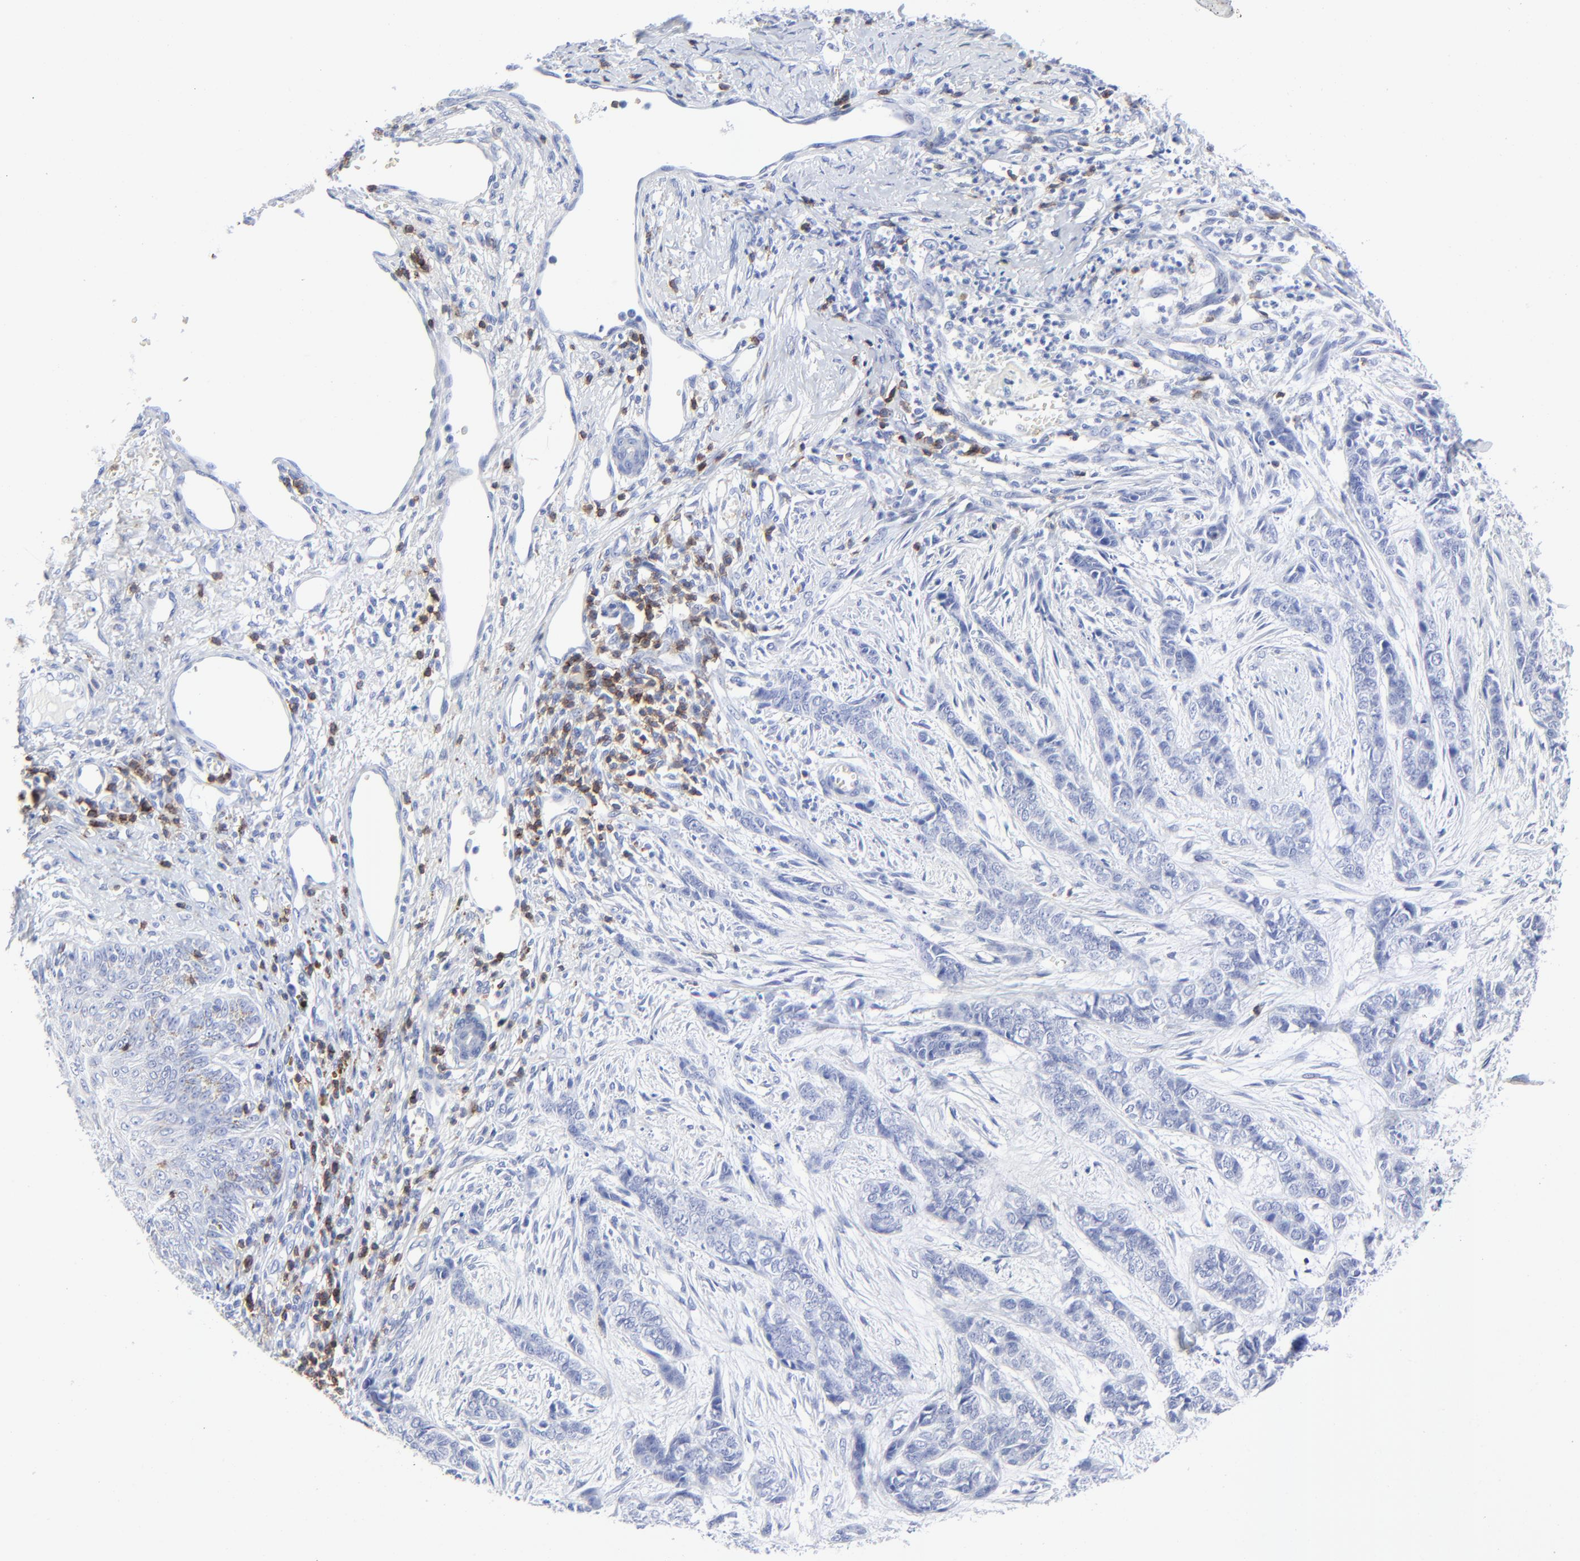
{"staining": {"intensity": "negative", "quantity": "none", "location": "none"}, "tissue": "skin cancer", "cell_type": "Tumor cells", "image_type": "cancer", "snomed": [{"axis": "morphology", "description": "Basal cell carcinoma"}, {"axis": "topography", "description": "Skin"}], "caption": "This is a image of immunohistochemistry (IHC) staining of skin cancer (basal cell carcinoma), which shows no positivity in tumor cells.", "gene": "LCK", "patient": {"sex": "female", "age": 64}}